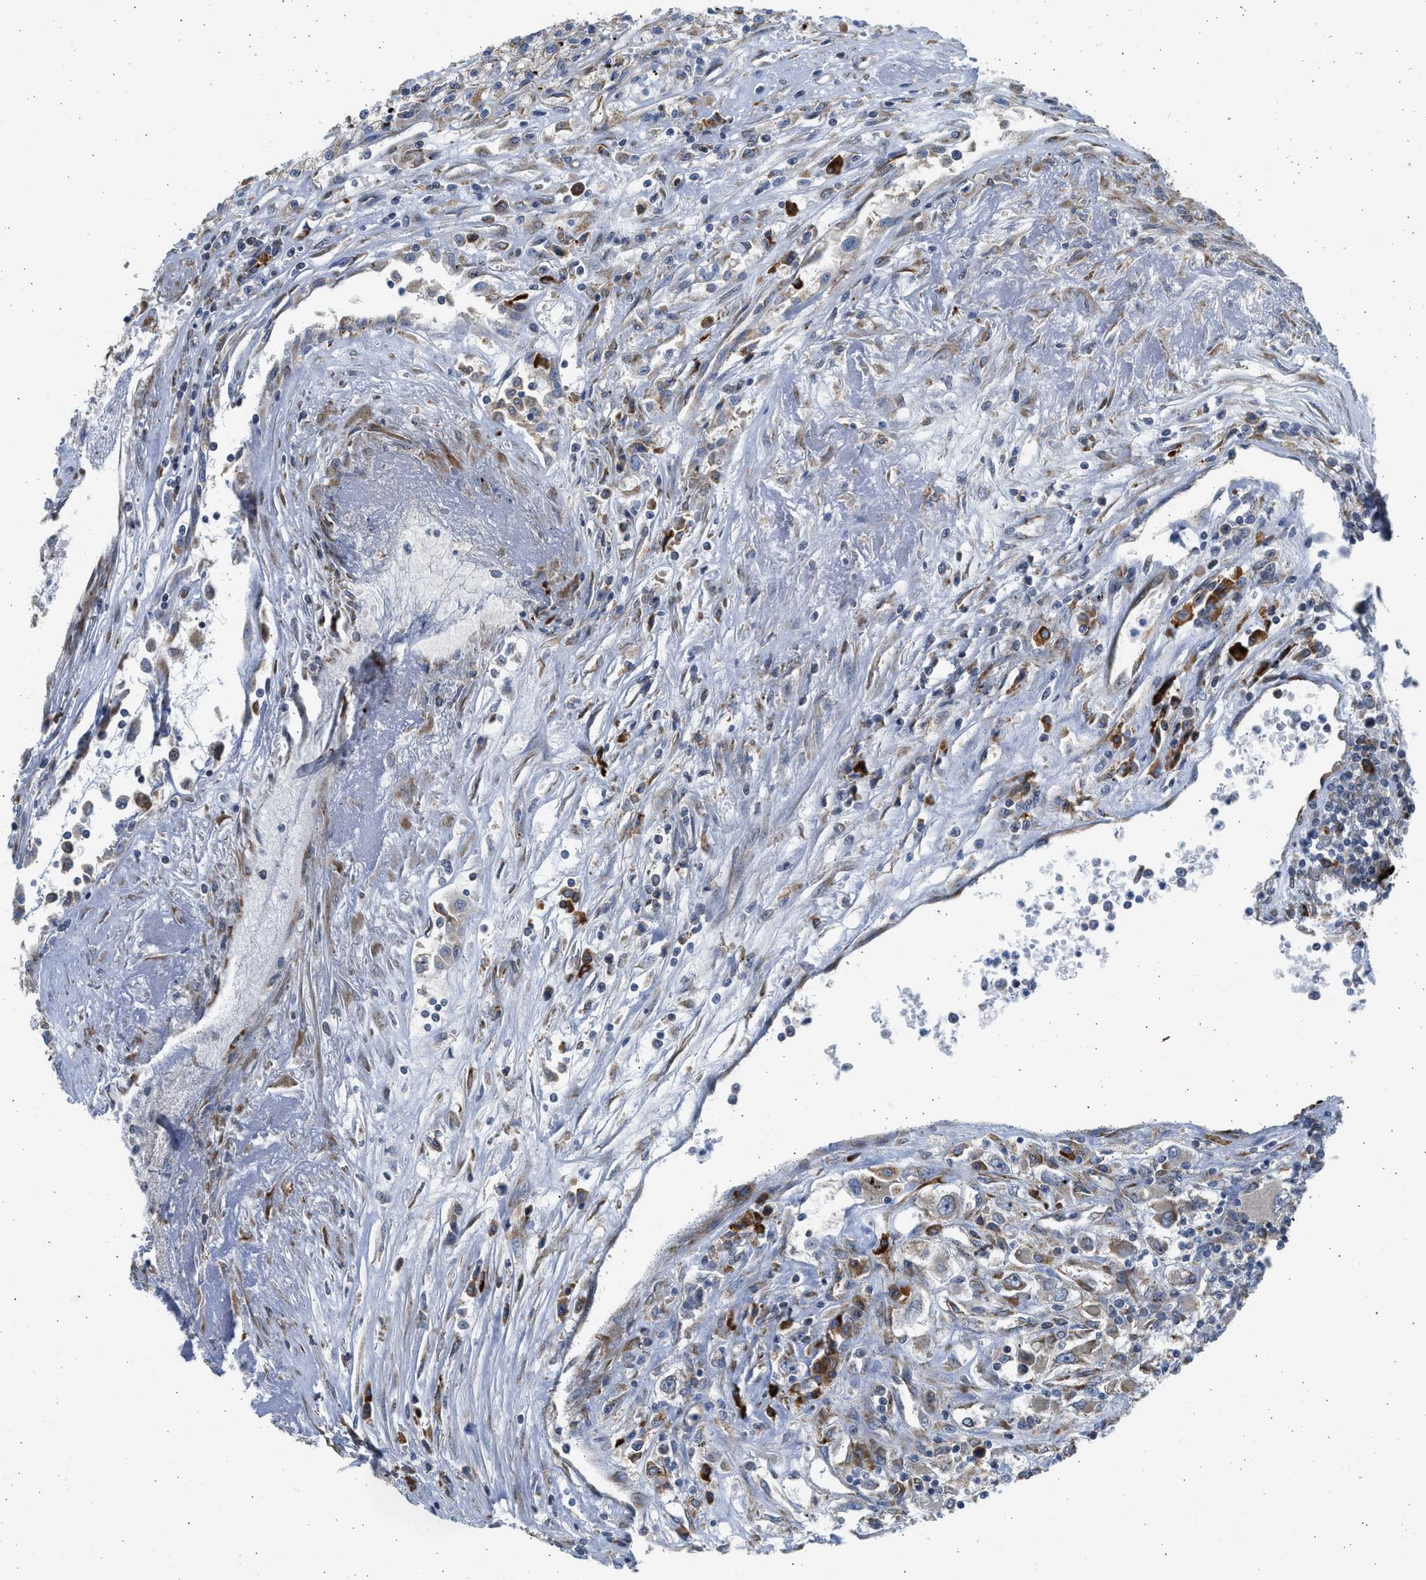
{"staining": {"intensity": "moderate", "quantity": "<25%", "location": "cytoplasmic/membranous"}, "tissue": "renal cancer", "cell_type": "Tumor cells", "image_type": "cancer", "snomed": [{"axis": "morphology", "description": "Adenocarcinoma, NOS"}, {"axis": "topography", "description": "Kidney"}], "caption": "Immunohistochemical staining of human renal adenocarcinoma demonstrates low levels of moderate cytoplasmic/membranous positivity in approximately <25% of tumor cells.", "gene": "PLD2", "patient": {"sex": "female", "age": 52}}